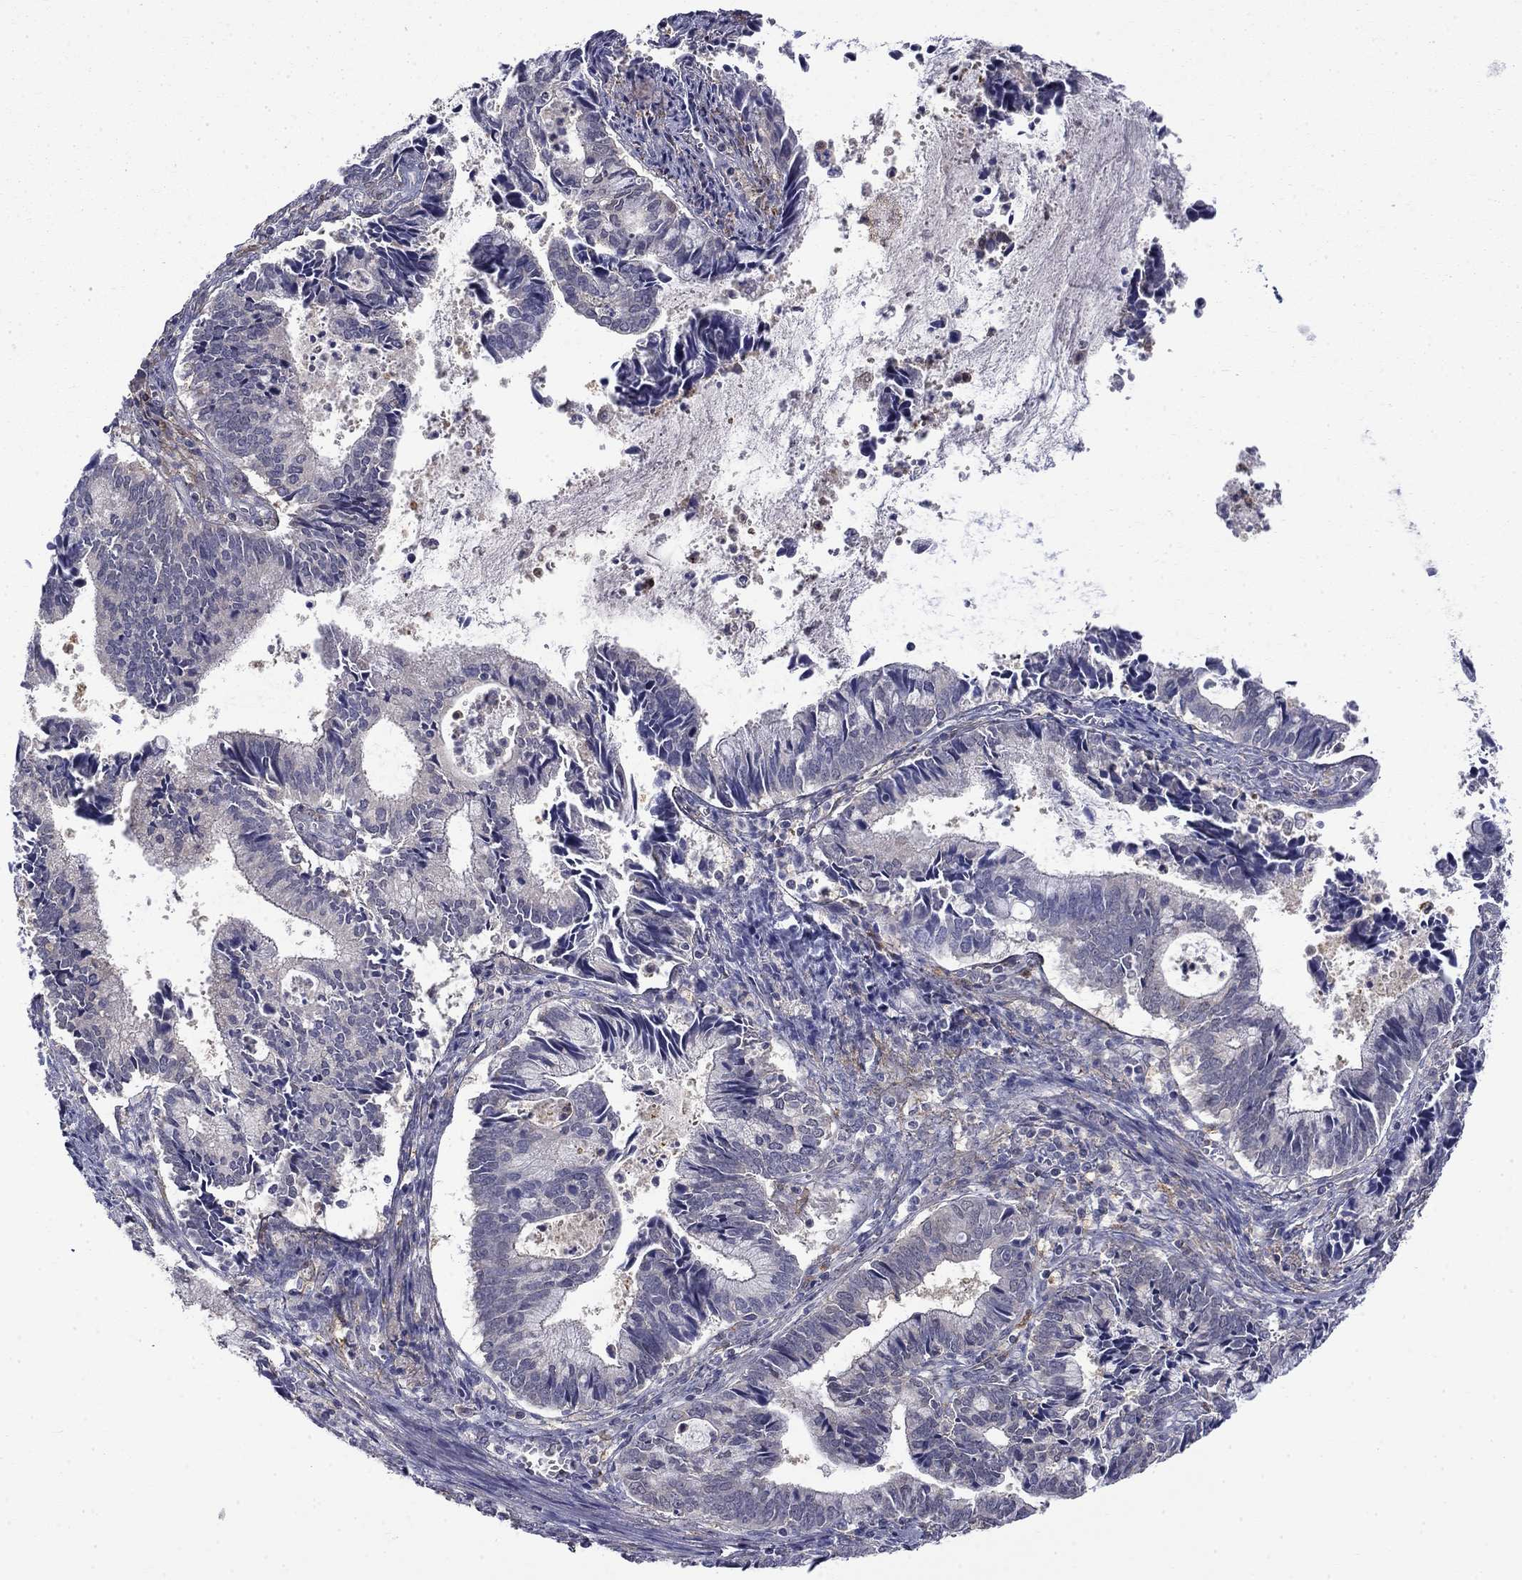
{"staining": {"intensity": "negative", "quantity": "none", "location": "none"}, "tissue": "cervical cancer", "cell_type": "Tumor cells", "image_type": "cancer", "snomed": [{"axis": "morphology", "description": "Adenocarcinoma, NOS"}, {"axis": "topography", "description": "Cervix"}], "caption": "Photomicrograph shows no significant protein staining in tumor cells of cervical cancer.", "gene": "PCBP3", "patient": {"sex": "female", "age": 42}}